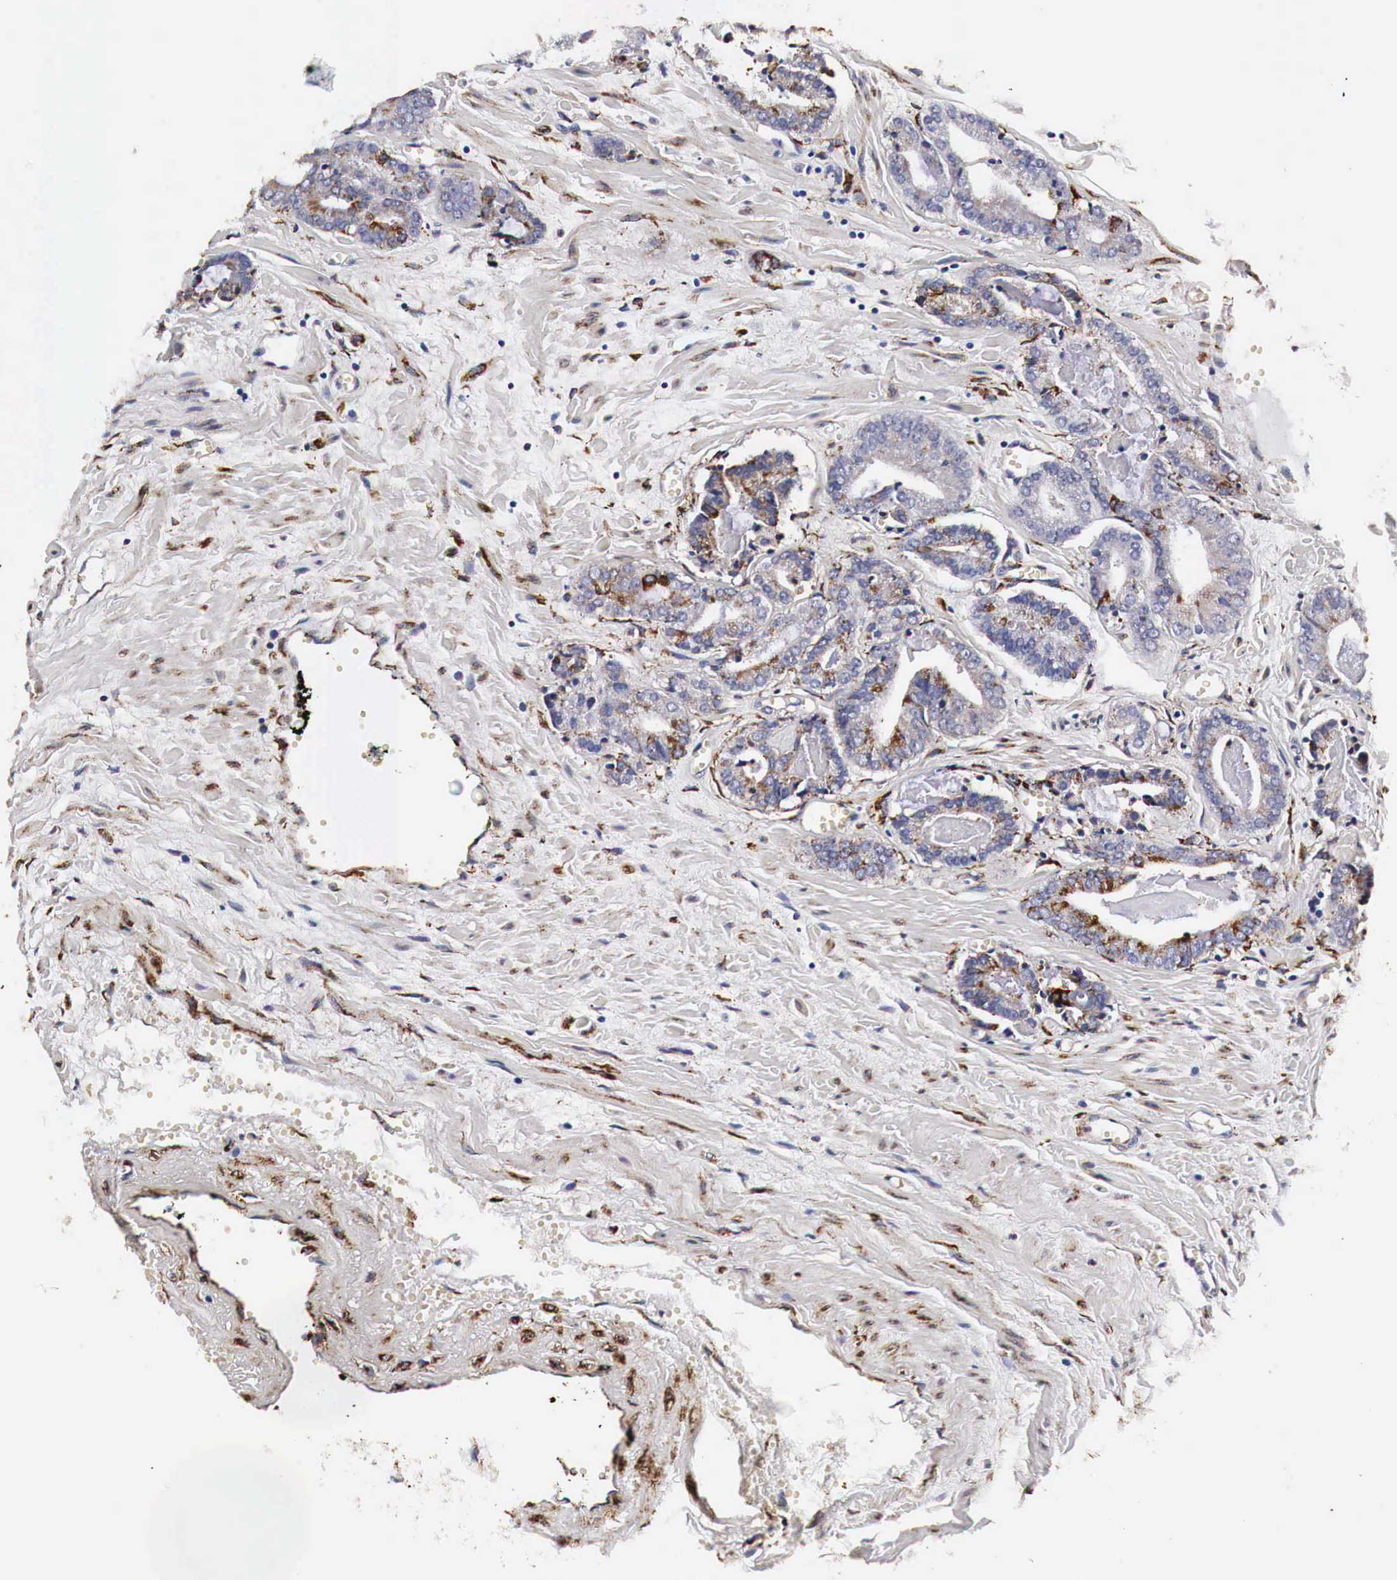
{"staining": {"intensity": "weak", "quantity": "25%-75%", "location": "cytoplasmic/membranous"}, "tissue": "prostate cancer", "cell_type": "Tumor cells", "image_type": "cancer", "snomed": [{"axis": "morphology", "description": "Adenocarcinoma, High grade"}, {"axis": "topography", "description": "Prostate"}], "caption": "Immunohistochemical staining of prostate cancer (adenocarcinoma (high-grade)) displays low levels of weak cytoplasmic/membranous positivity in about 25%-75% of tumor cells.", "gene": "CKAP4", "patient": {"sex": "male", "age": 56}}